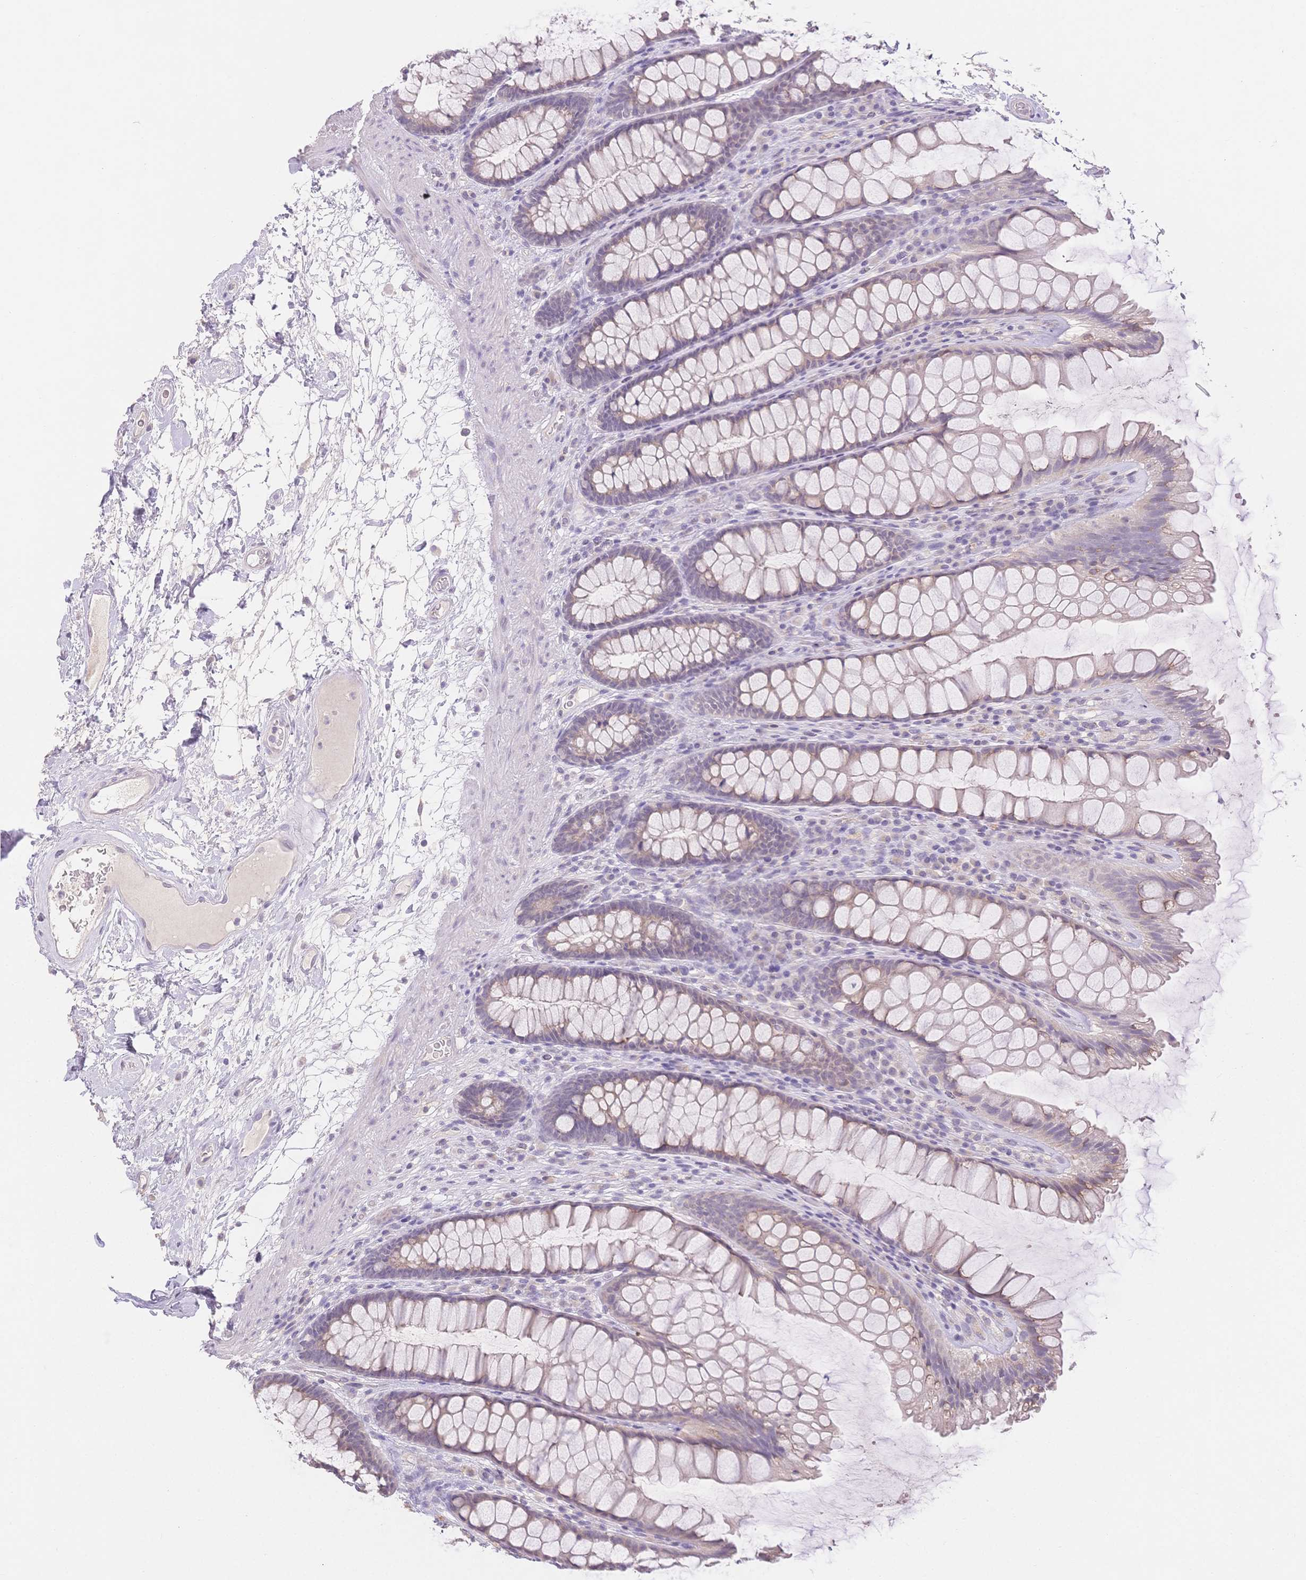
{"staining": {"intensity": "weak", "quantity": "25%-75%", "location": "cytoplasmic/membranous"}, "tissue": "rectum", "cell_type": "Glandular cells", "image_type": "normal", "snomed": [{"axis": "morphology", "description": "Normal tissue, NOS"}, {"axis": "topography", "description": "Rectum"}], "caption": "Brown immunohistochemical staining in unremarkable human rectum exhibits weak cytoplasmic/membranous staining in approximately 25%-75% of glandular cells.", "gene": "SUV39H2", "patient": {"sex": "male", "age": 72}}